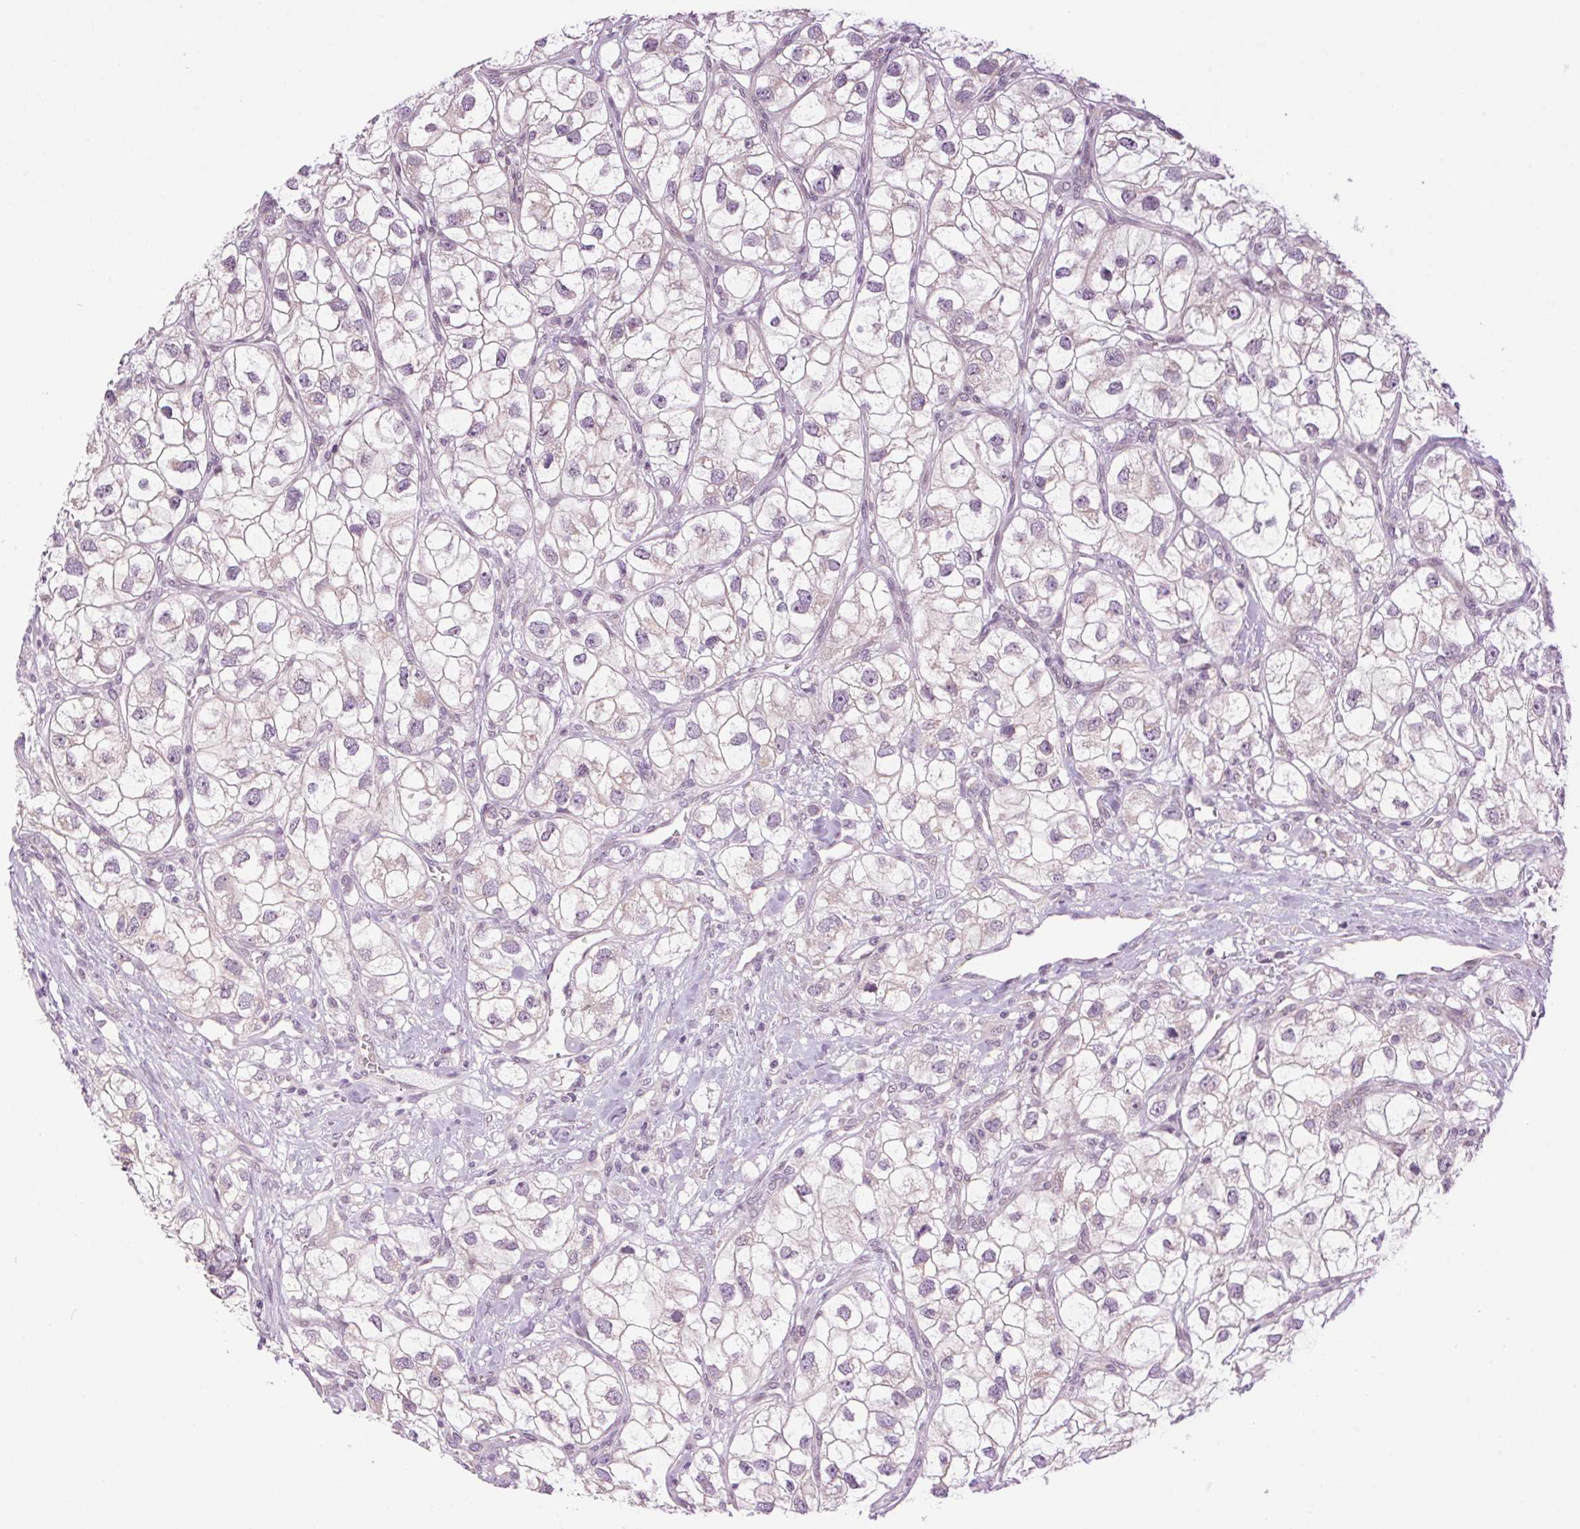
{"staining": {"intensity": "negative", "quantity": "none", "location": "none"}, "tissue": "renal cancer", "cell_type": "Tumor cells", "image_type": "cancer", "snomed": [{"axis": "morphology", "description": "Adenocarcinoma, NOS"}, {"axis": "topography", "description": "Kidney"}], "caption": "There is no significant expression in tumor cells of renal adenocarcinoma.", "gene": "SMIM13", "patient": {"sex": "male", "age": 59}}